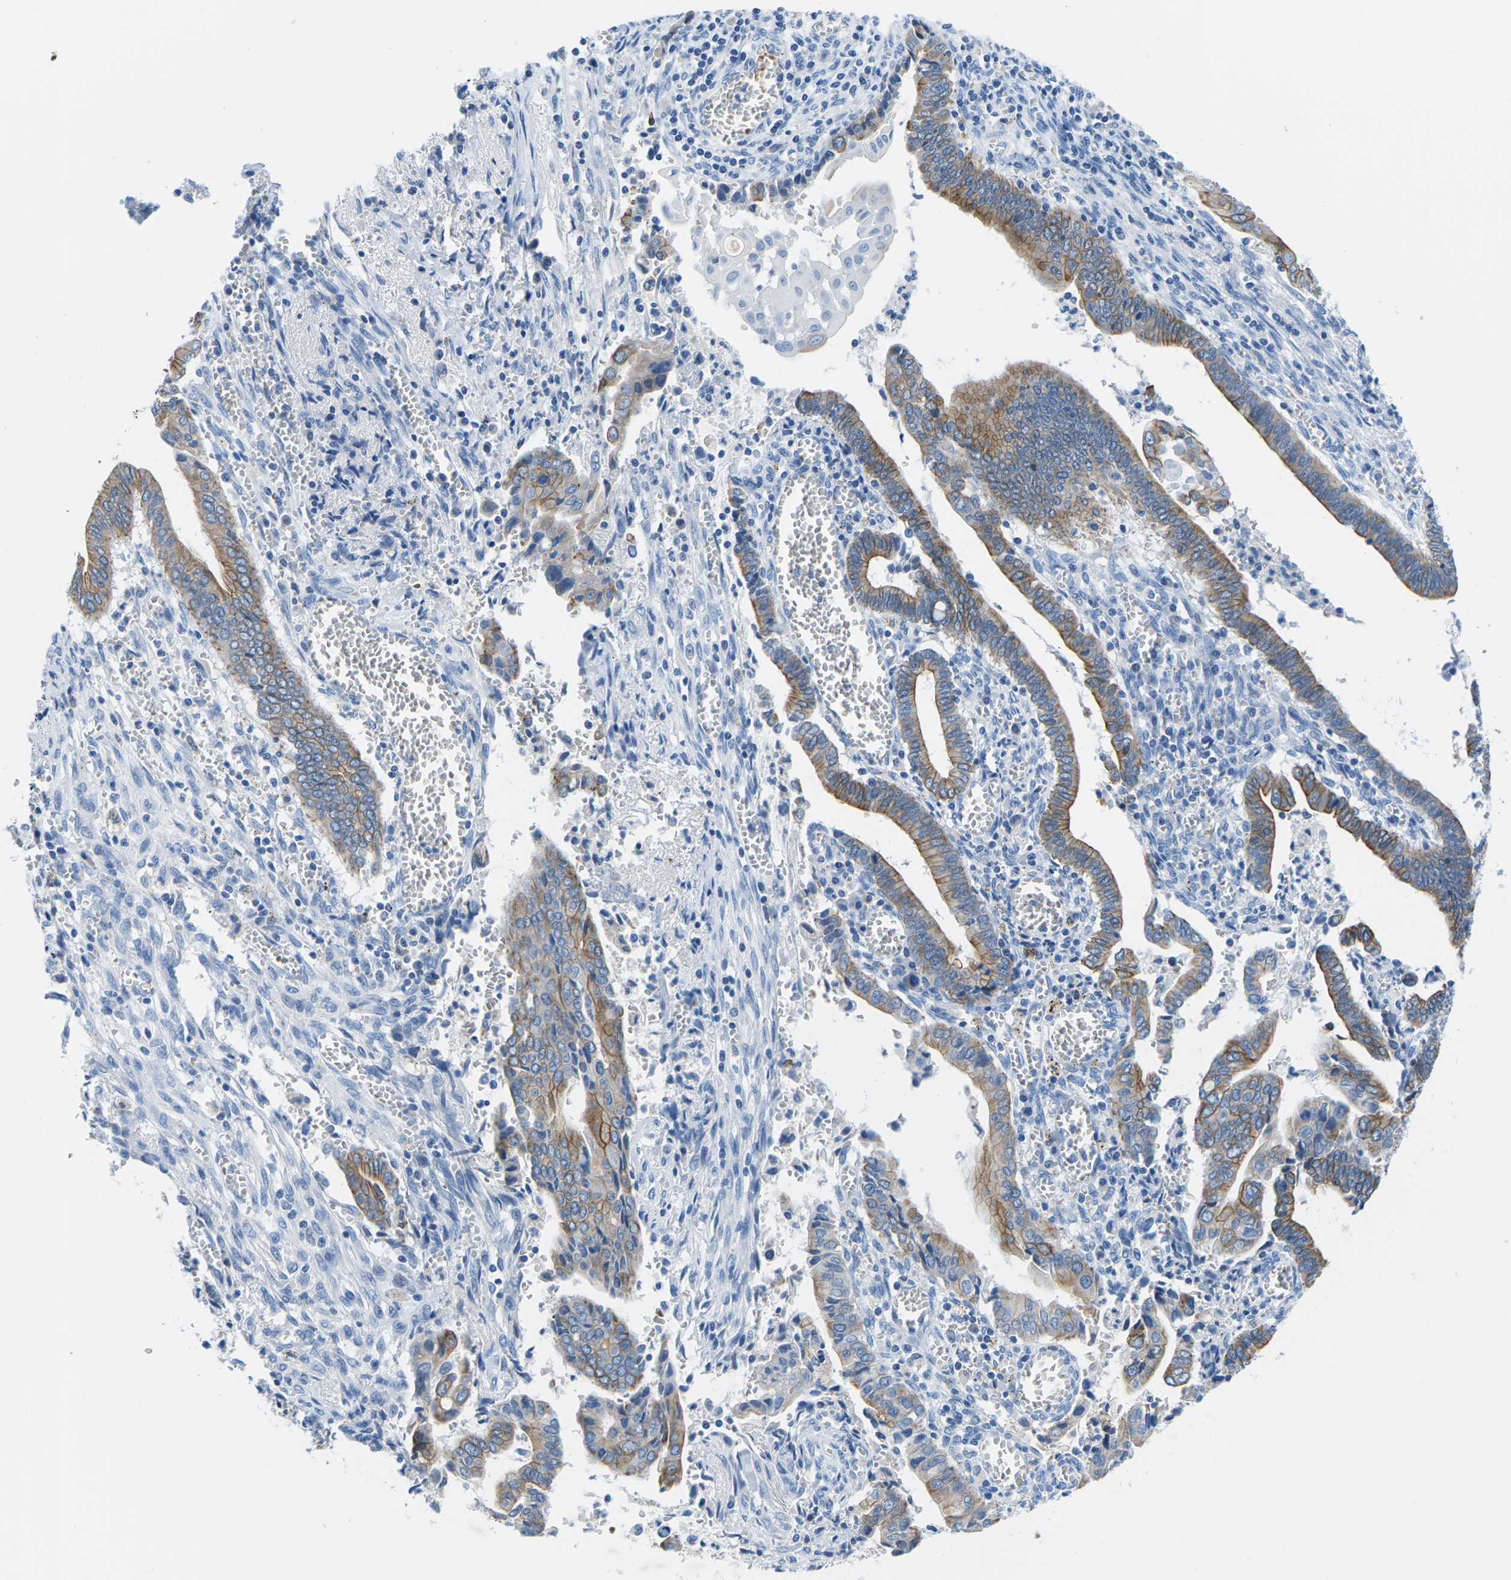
{"staining": {"intensity": "moderate", "quantity": ">75%", "location": "cytoplasmic/membranous"}, "tissue": "cervical cancer", "cell_type": "Tumor cells", "image_type": "cancer", "snomed": [{"axis": "morphology", "description": "Adenocarcinoma, NOS"}, {"axis": "topography", "description": "Cervix"}], "caption": "The image reveals immunohistochemical staining of cervical cancer. There is moderate cytoplasmic/membranous expression is identified in about >75% of tumor cells.", "gene": "TM6SF1", "patient": {"sex": "female", "age": 44}}